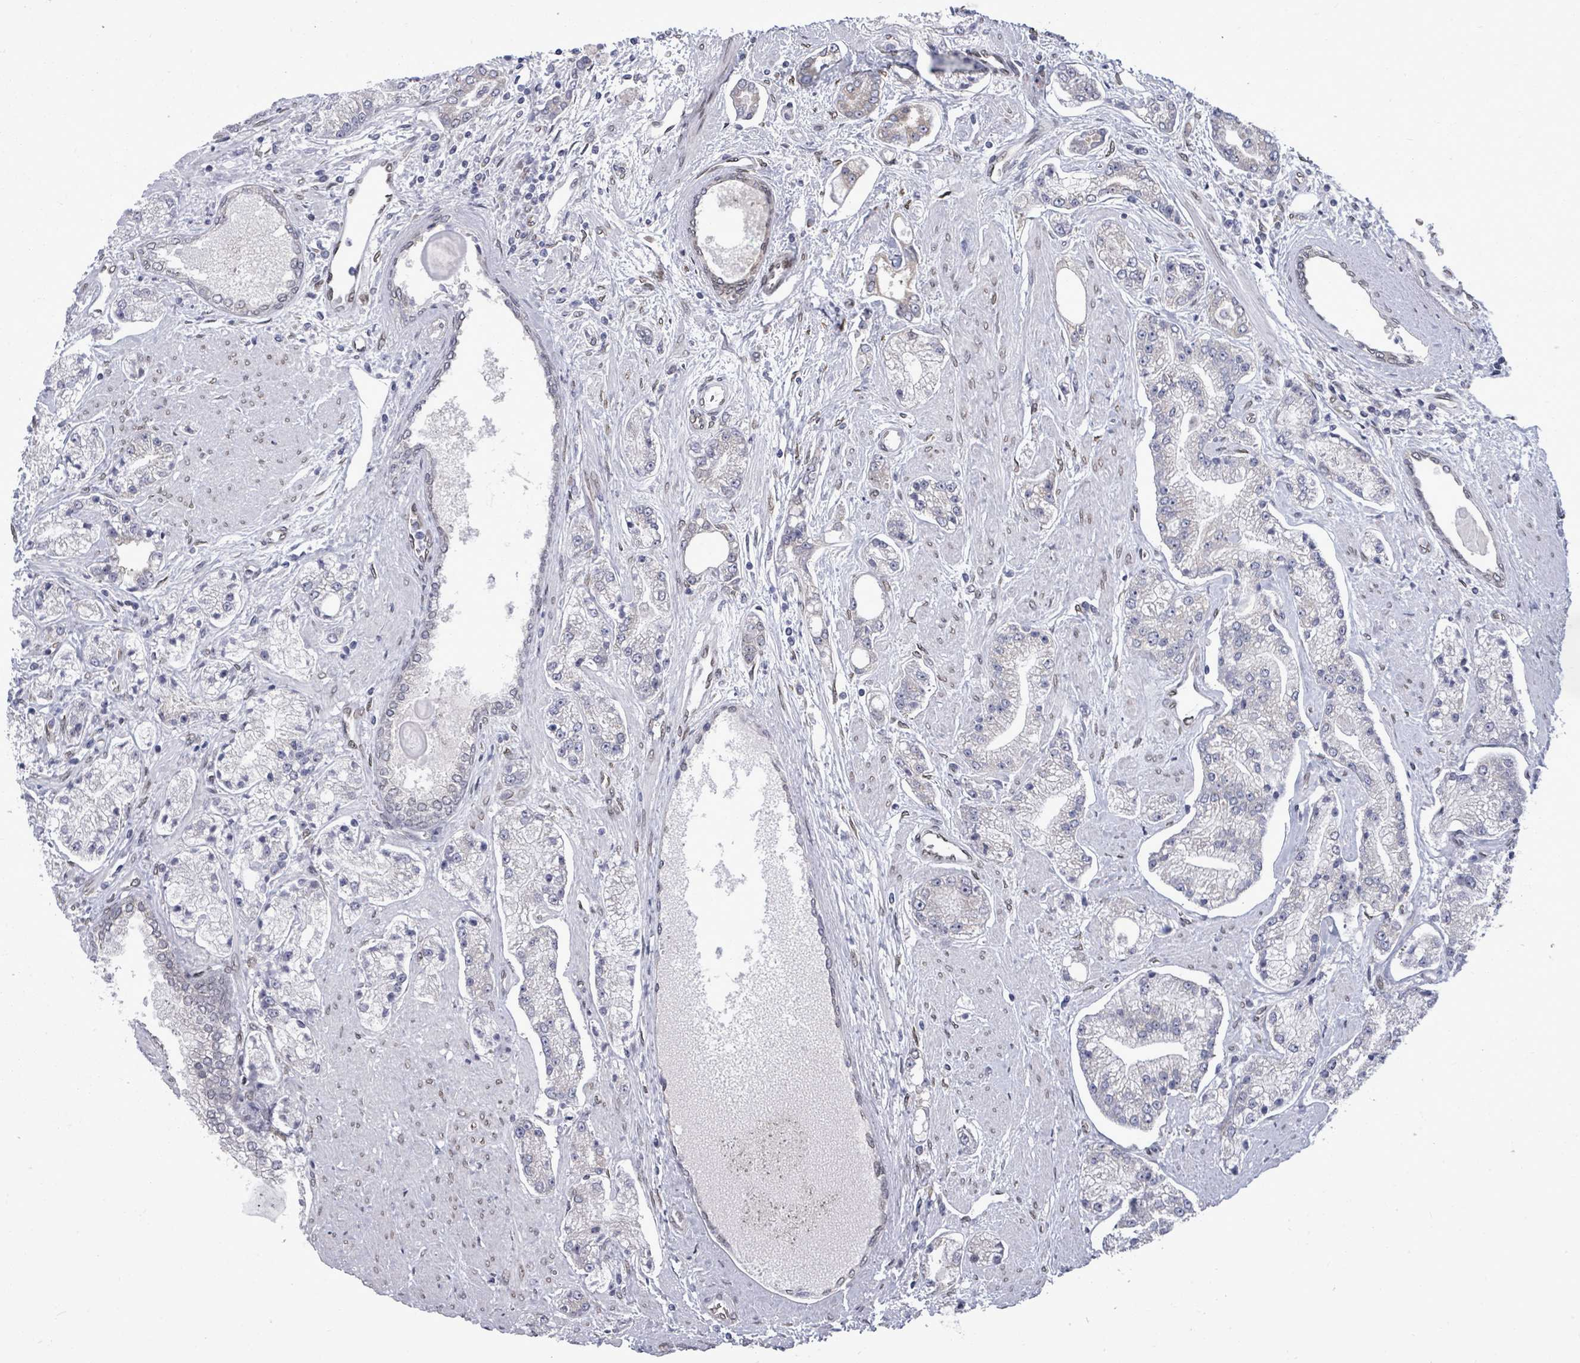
{"staining": {"intensity": "negative", "quantity": "none", "location": "none"}, "tissue": "prostate cancer", "cell_type": "Tumor cells", "image_type": "cancer", "snomed": [{"axis": "morphology", "description": "Adenocarcinoma, High grade"}, {"axis": "topography", "description": "Prostate"}], "caption": "A histopathology image of human prostate cancer (adenocarcinoma (high-grade)) is negative for staining in tumor cells.", "gene": "ARFGAP1", "patient": {"sex": "male", "age": 67}}